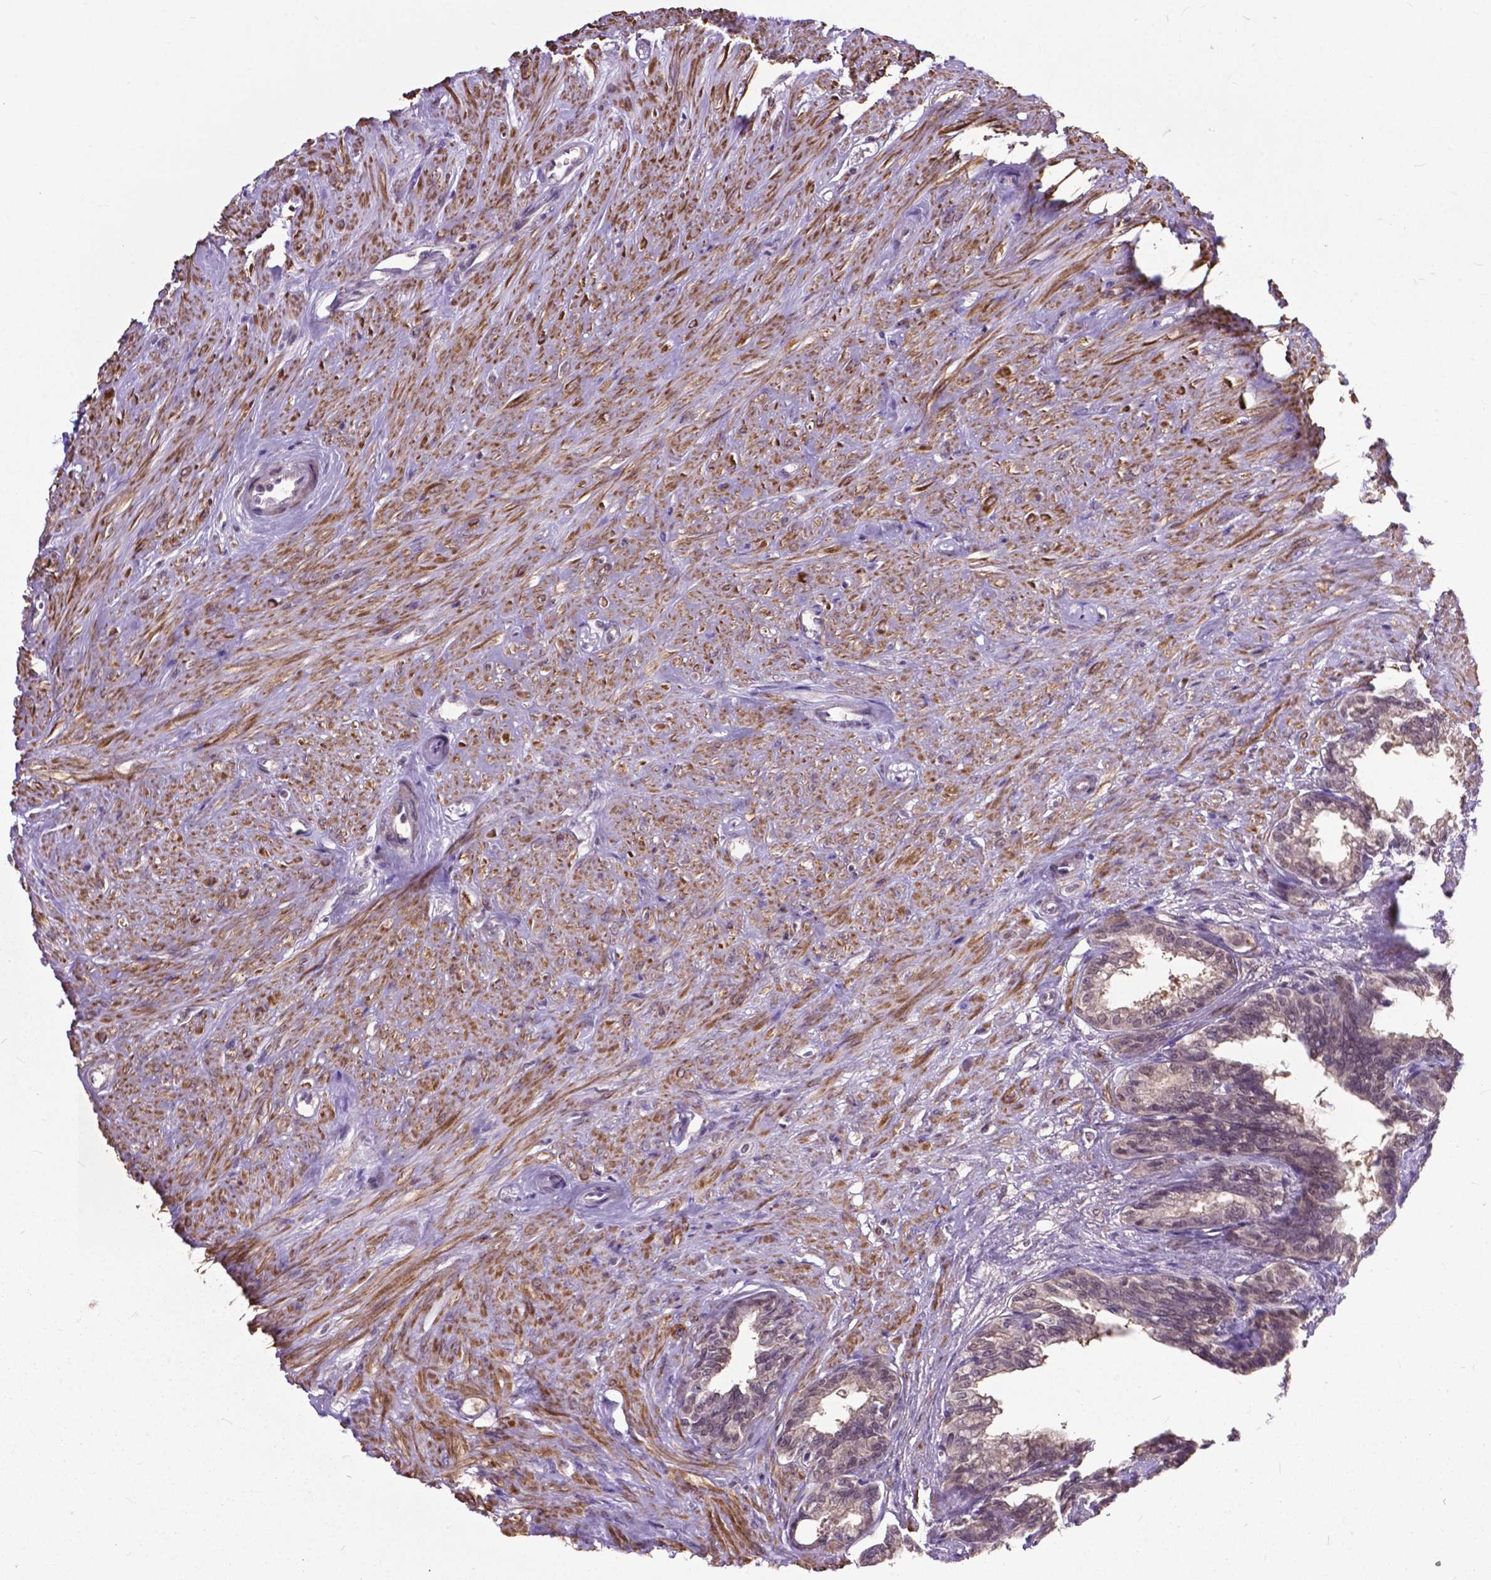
{"staining": {"intensity": "negative", "quantity": "none", "location": "none"}, "tissue": "seminal vesicle", "cell_type": "Glandular cells", "image_type": "normal", "snomed": [{"axis": "morphology", "description": "Normal tissue, NOS"}, {"axis": "morphology", "description": "Urothelial carcinoma, NOS"}, {"axis": "topography", "description": "Urinary bladder"}, {"axis": "topography", "description": "Seminal veicle"}], "caption": "IHC of normal human seminal vesicle reveals no expression in glandular cells. Nuclei are stained in blue.", "gene": "OTUB1", "patient": {"sex": "male", "age": 76}}